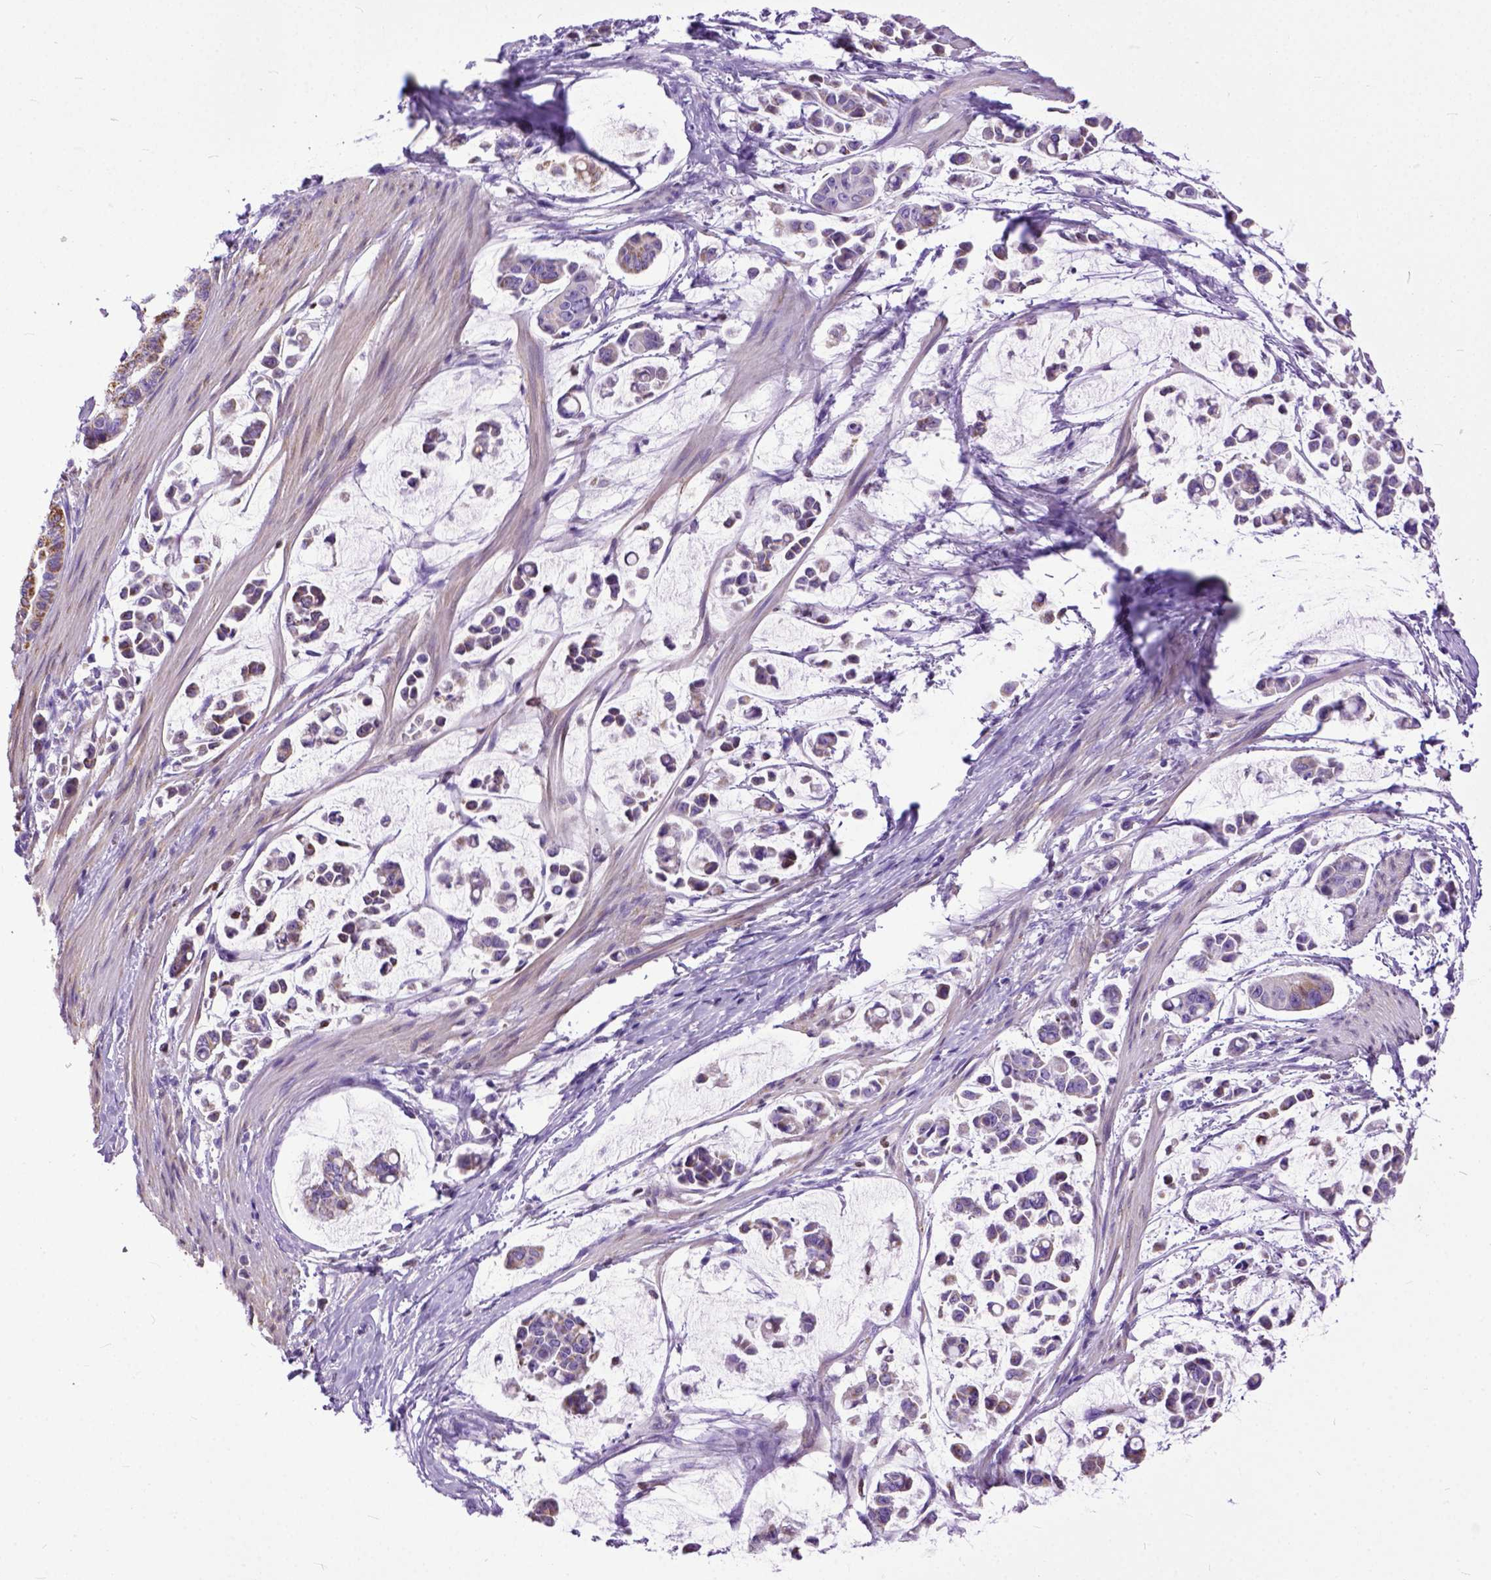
{"staining": {"intensity": "moderate", "quantity": "25%-75%", "location": "cytoplasmic/membranous"}, "tissue": "stomach cancer", "cell_type": "Tumor cells", "image_type": "cancer", "snomed": [{"axis": "morphology", "description": "Adenocarcinoma, NOS"}, {"axis": "topography", "description": "Stomach"}], "caption": "Immunohistochemistry (IHC) photomicrograph of stomach cancer (adenocarcinoma) stained for a protein (brown), which shows medium levels of moderate cytoplasmic/membranous expression in about 25%-75% of tumor cells.", "gene": "CRB1", "patient": {"sex": "male", "age": 82}}